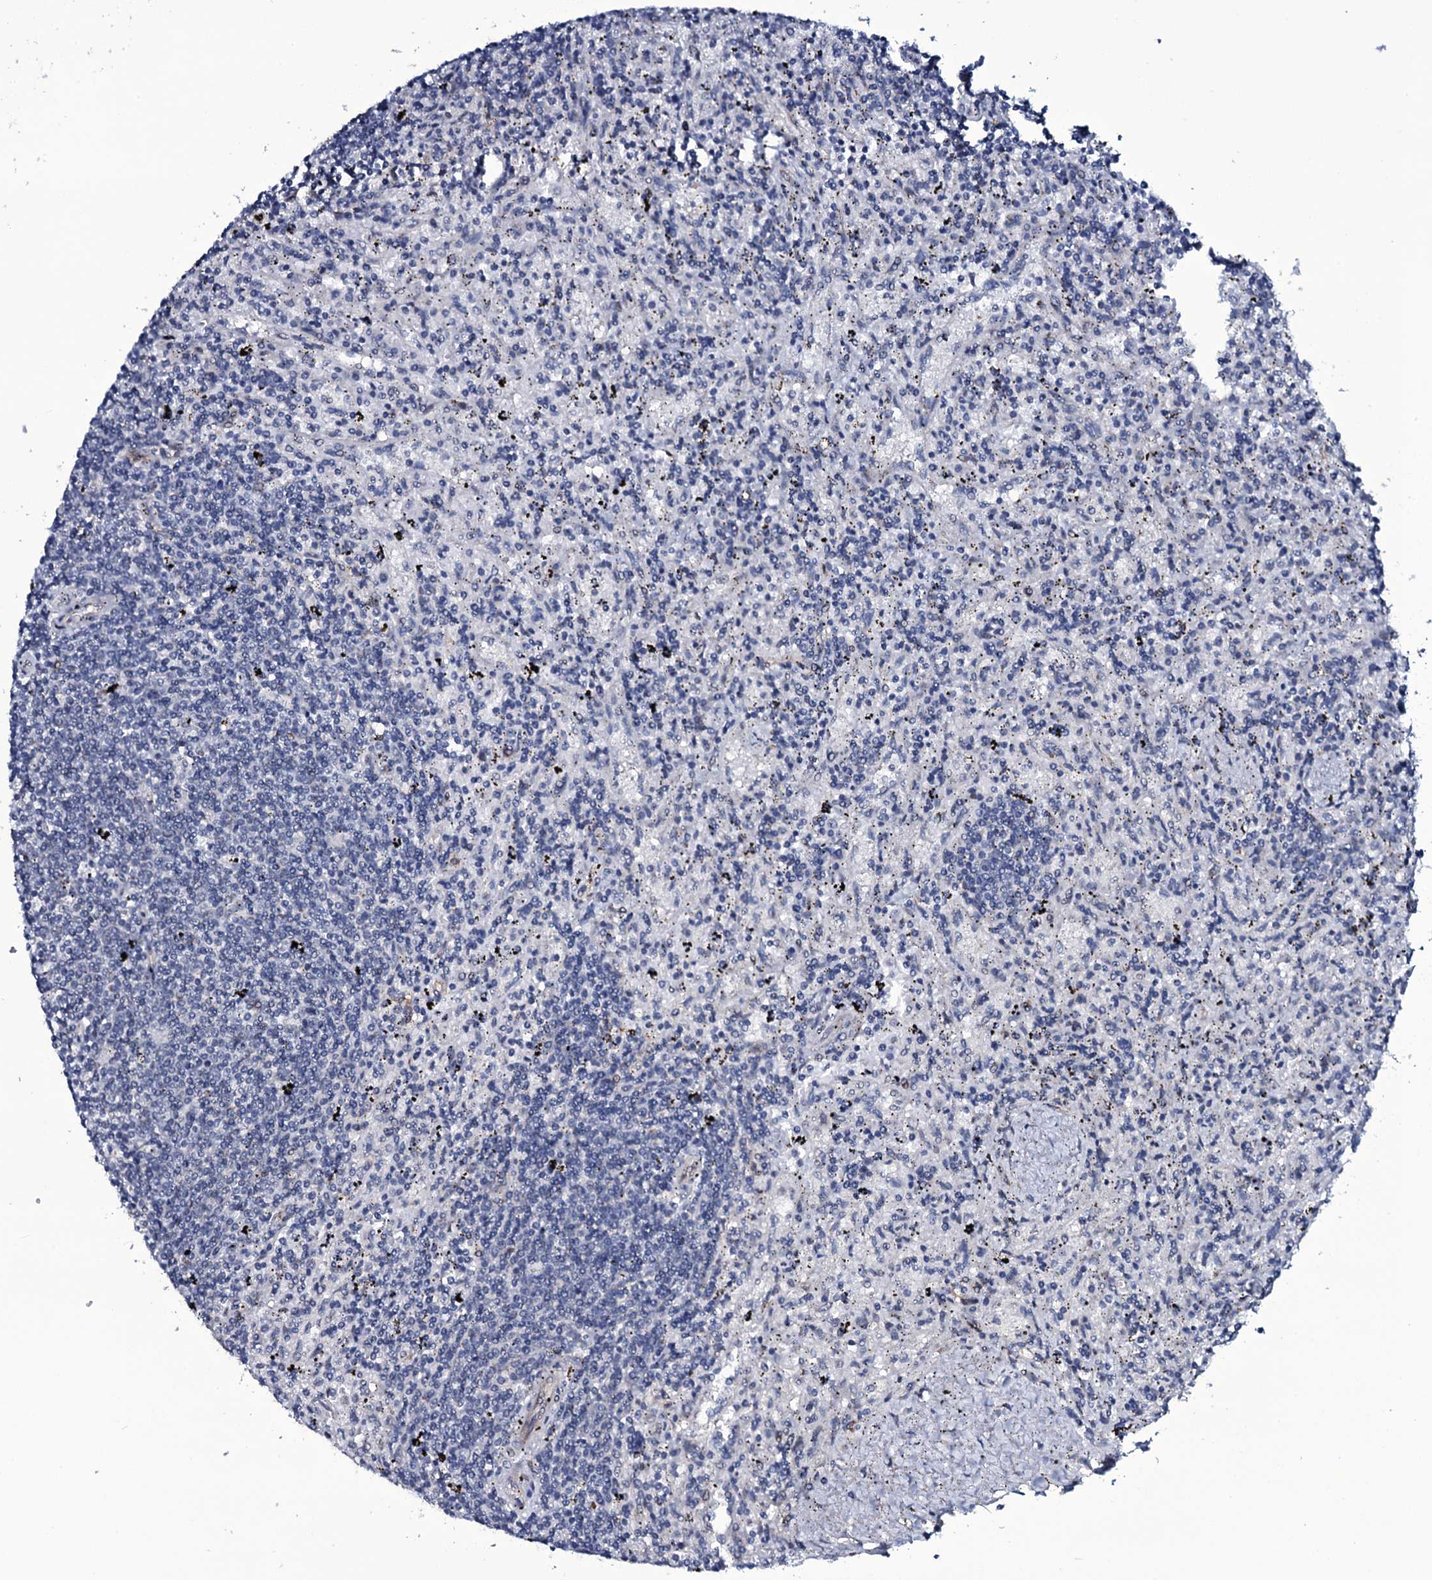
{"staining": {"intensity": "negative", "quantity": "none", "location": "none"}, "tissue": "lymphoma", "cell_type": "Tumor cells", "image_type": "cancer", "snomed": [{"axis": "morphology", "description": "Malignant lymphoma, non-Hodgkin's type, Low grade"}, {"axis": "topography", "description": "Spleen"}], "caption": "Immunohistochemistry (IHC) of lymphoma shows no expression in tumor cells.", "gene": "WIPF3", "patient": {"sex": "male", "age": 76}}